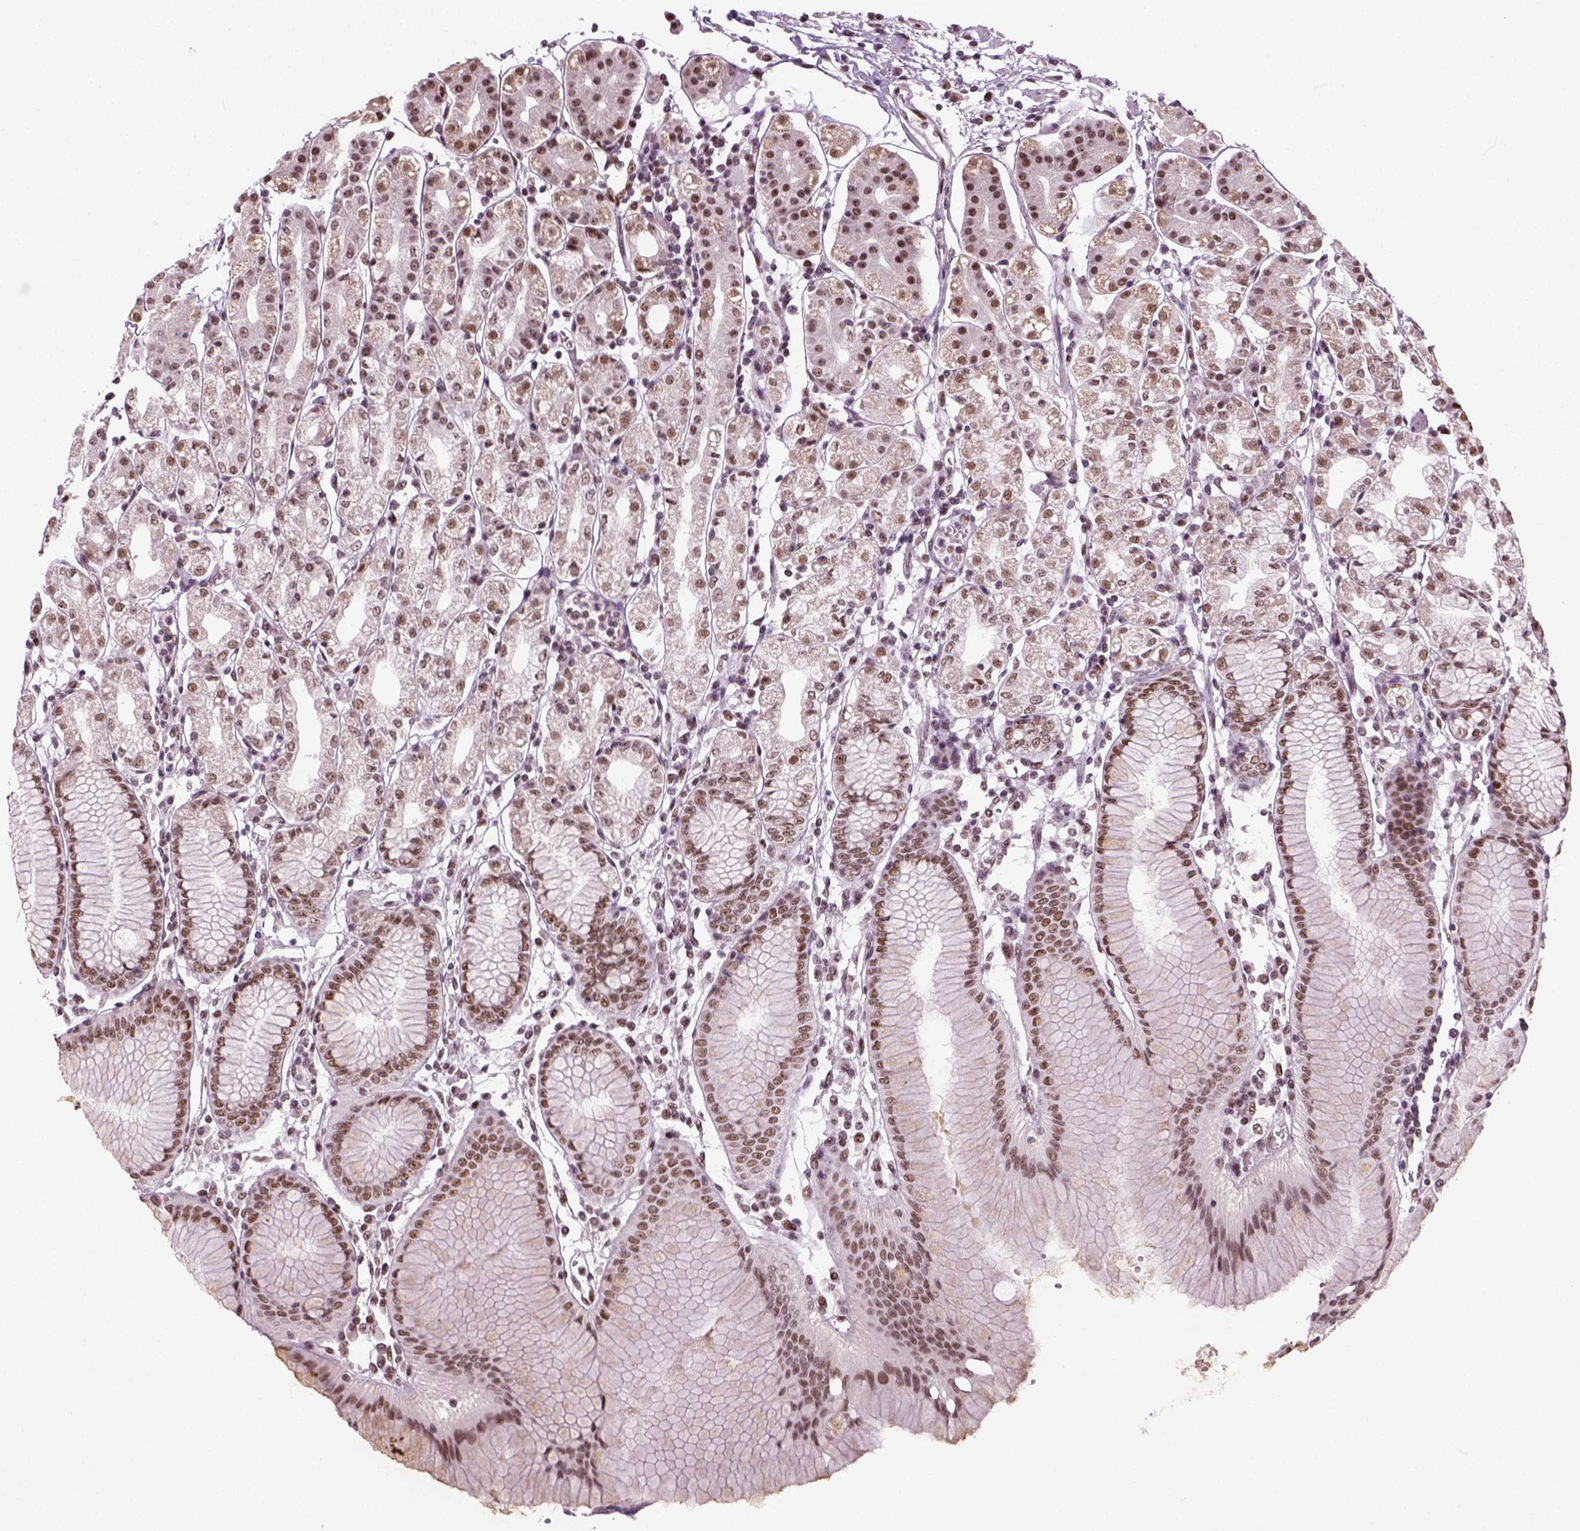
{"staining": {"intensity": "moderate", "quantity": ">75%", "location": "nuclear"}, "tissue": "stomach", "cell_type": "Glandular cells", "image_type": "normal", "snomed": [{"axis": "morphology", "description": "Normal tissue, NOS"}, {"axis": "topography", "description": "Skeletal muscle"}, {"axis": "topography", "description": "Stomach"}], "caption": "This is an image of IHC staining of normal stomach, which shows moderate expression in the nuclear of glandular cells.", "gene": "GTF2F1", "patient": {"sex": "female", "age": 57}}